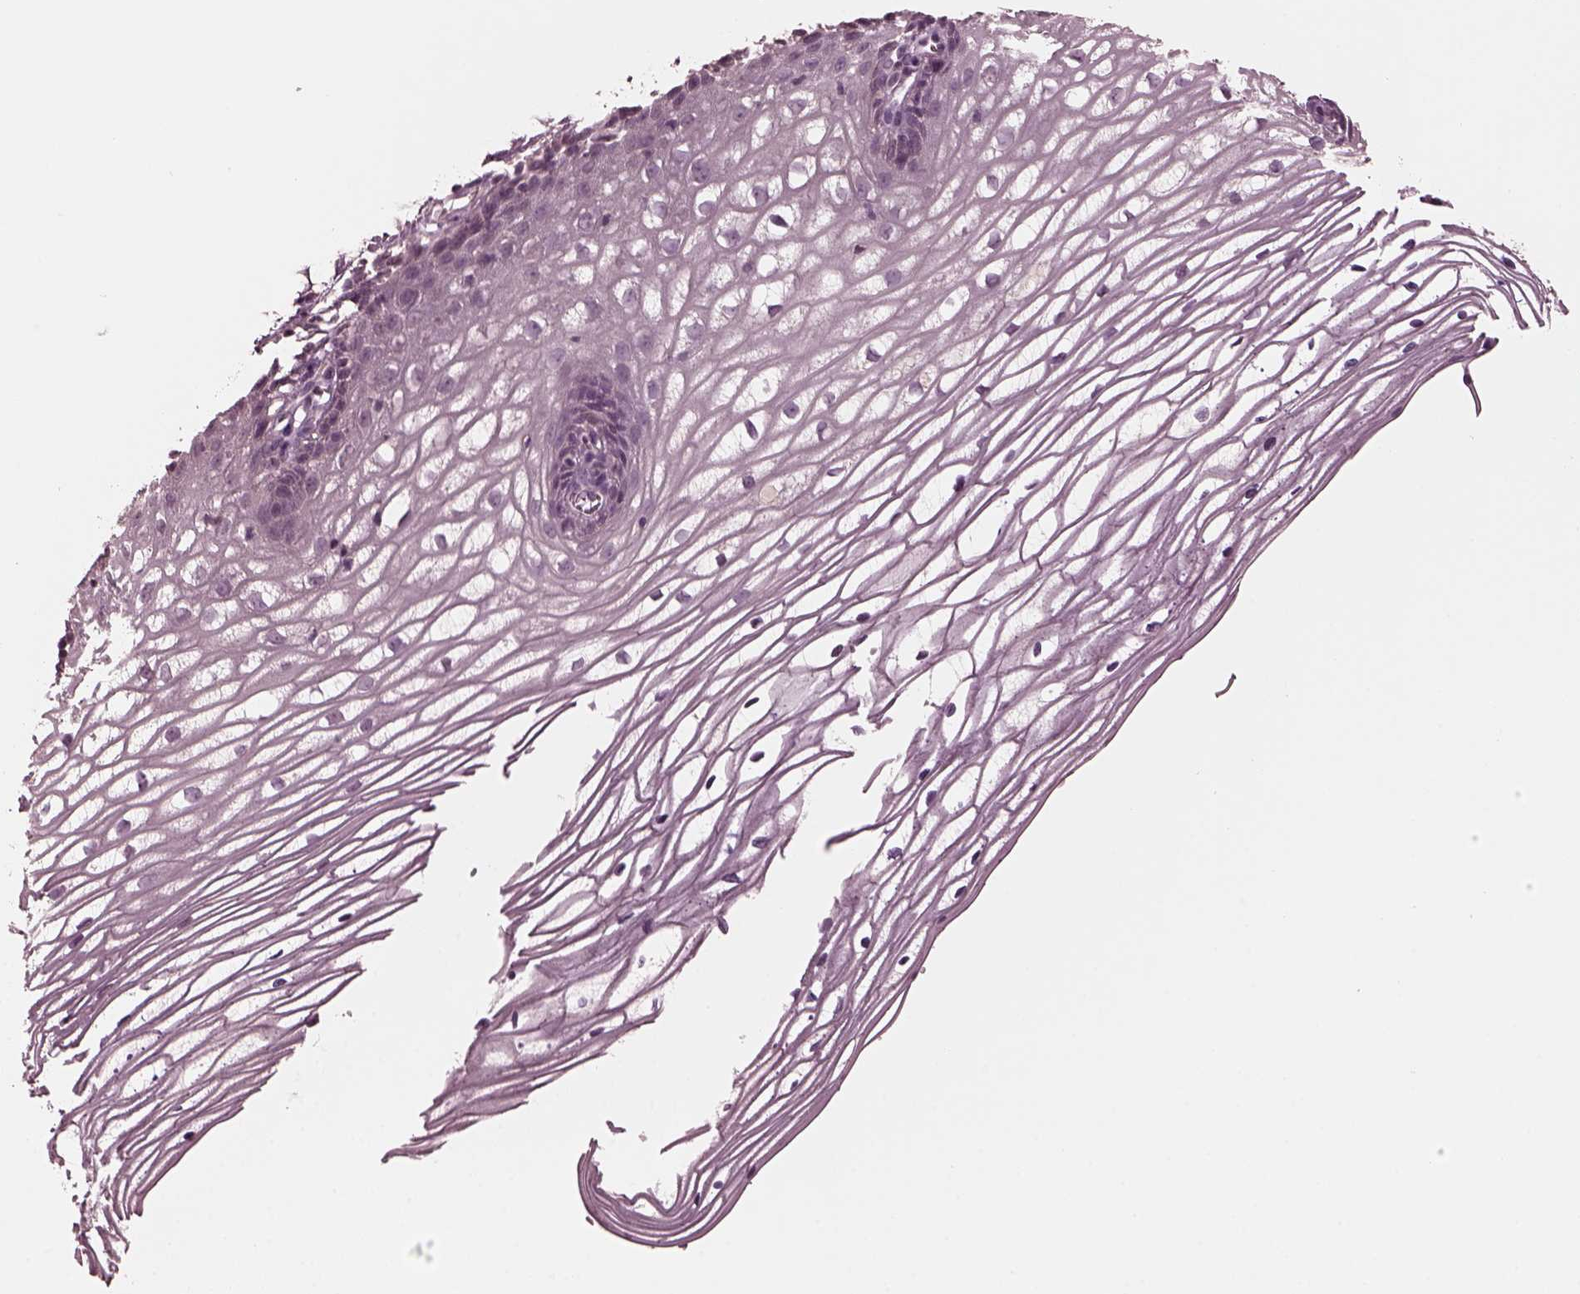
{"staining": {"intensity": "negative", "quantity": "none", "location": "none"}, "tissue": "cervix", "cell_type": "Glandular cells", "image_type": "normal", "snomed": [{"axis": "morphology", "description": "Normal tissue, NOS"}, {"axis": "topography", "description": "Cervix"}], "caption": "Cervix stained for a protein using immunohistochemistry demonstrates no staining glandular cells.", "gene": "PORCN", "patient": {"sex": "female", "age": 40}}